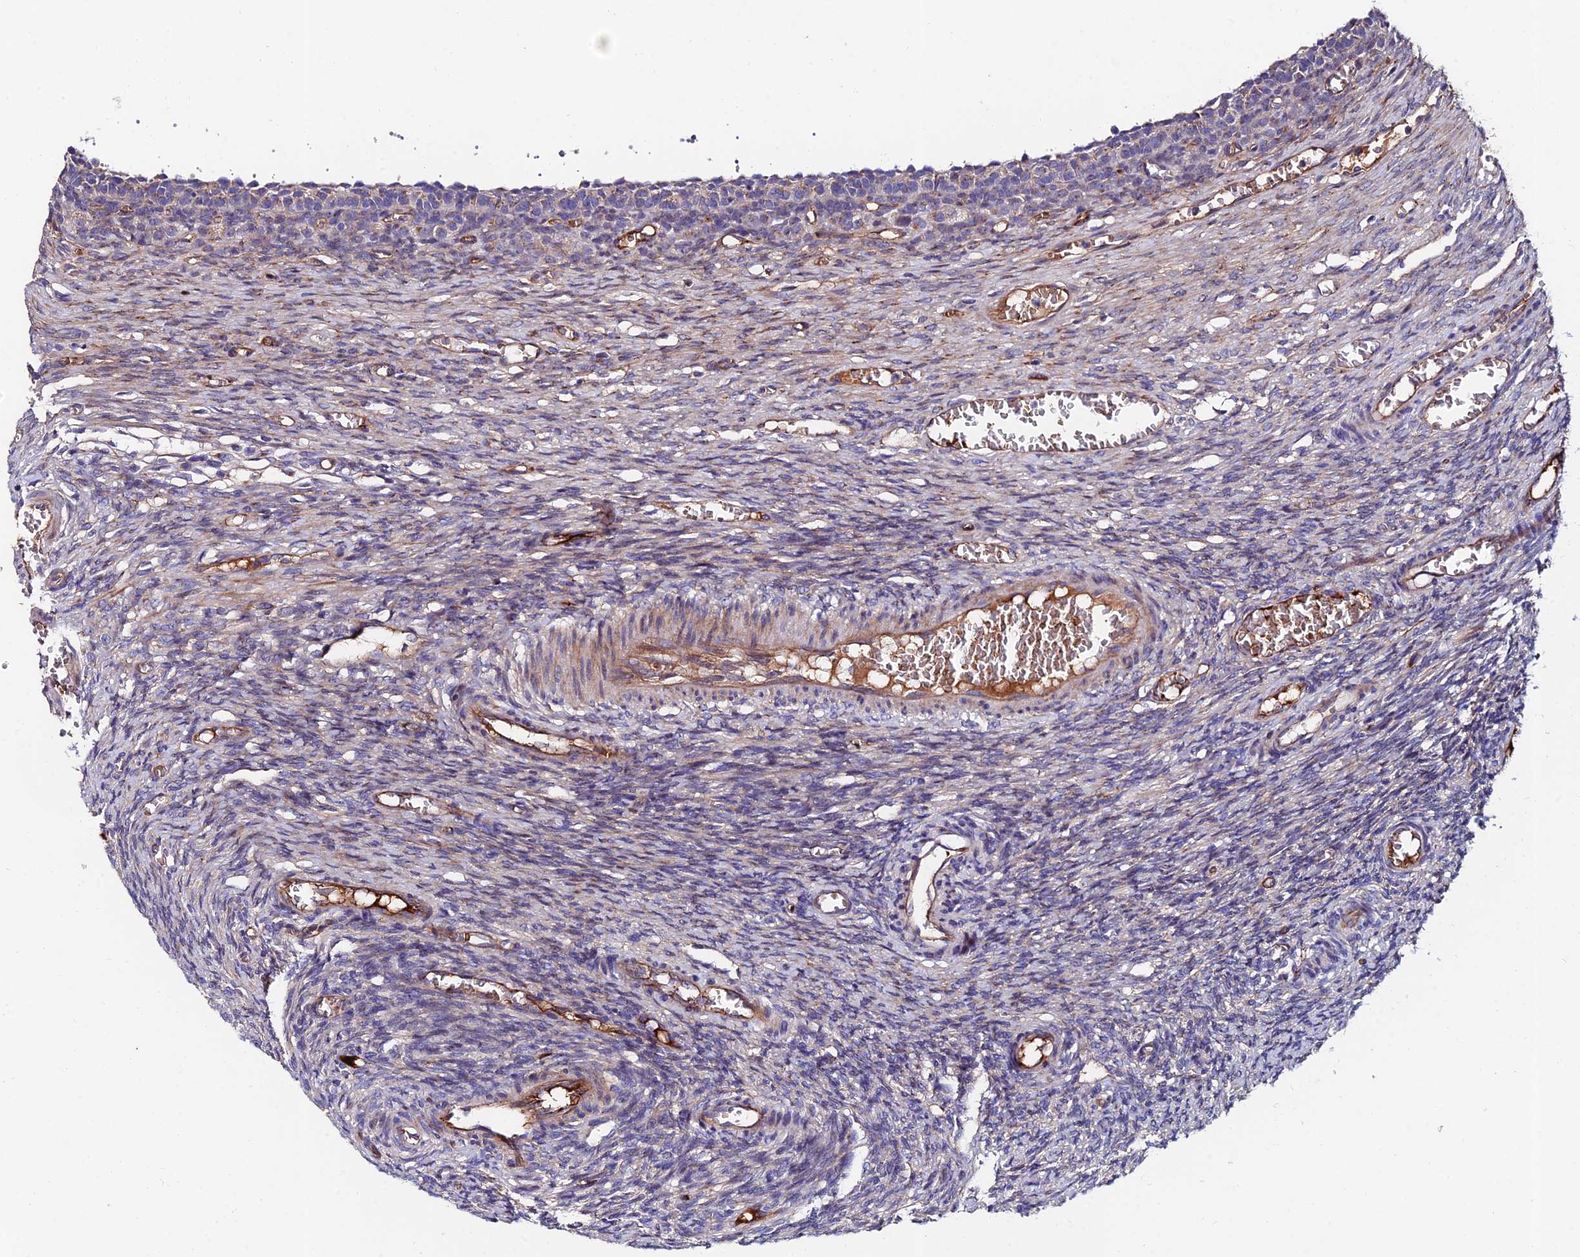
{"staining": {"intensity": "moderate", "quantity": ">75%", "location": "cytoplasmic/membranous"}, "tissue": "ovary", "cell_type": "Follicle cells", "image_type": "normal", "snomed": [{"axis": "morphology", "description": "Normal tissue, NOS"}, {"axis": "topography", "description": "Ovary"}], "caption": "About >75% of follicle cells in normal human ovary show moderate cytoplasmic/membranous protein positivity as visualized by brown immunohistochemical staining.", "gene": "ADGRF3", "patient": {"sex": "female", "age": 27}}